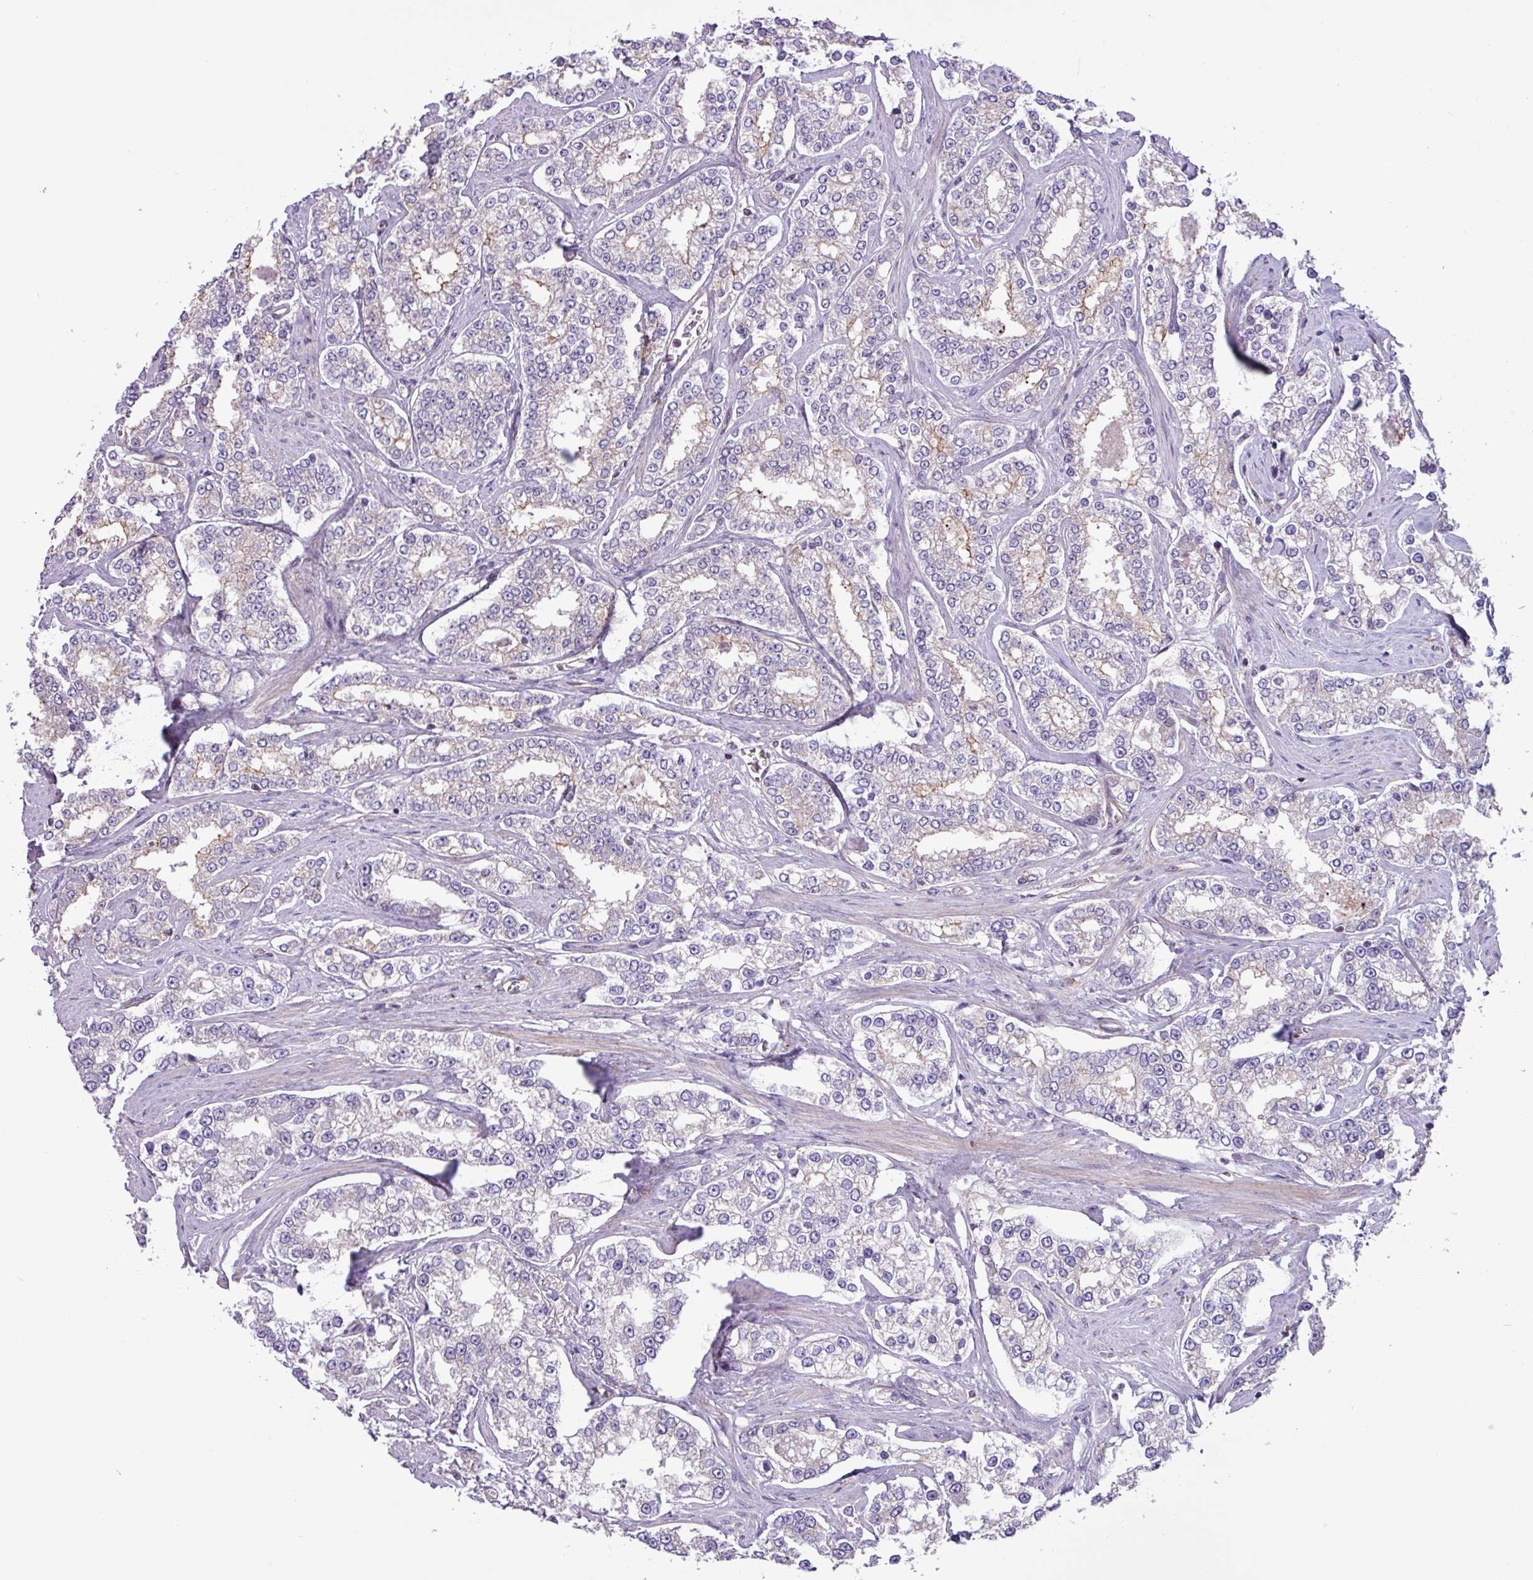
{"staining": {"intensity": "negative", "quantity": "none", "location": "none"}, "tissue": "prostate cancer", "cell_type": "Tumor cells", "image_type": "cancer", "snomed": [{"axis": "morphology", "description": "Normal tissue, NOS"}, {"axis": "morphology", "description": "Adenocarcinoma, High grade"}, {"axis": "topography", "description": "Prostate"}], "caption": "High magnification brightfield microscopy of prostate high-grade adenocarcinoma stained with DAB (brown) and counterstained with hematoxylin (blue): tumor cells show no significant staining. (Brightfield microscopy of DAB (3,3'-diaminobenzidine) IHC at high magnification).", "gene": "CNTRL", "patient": {"sex": "male", "age": 83}}